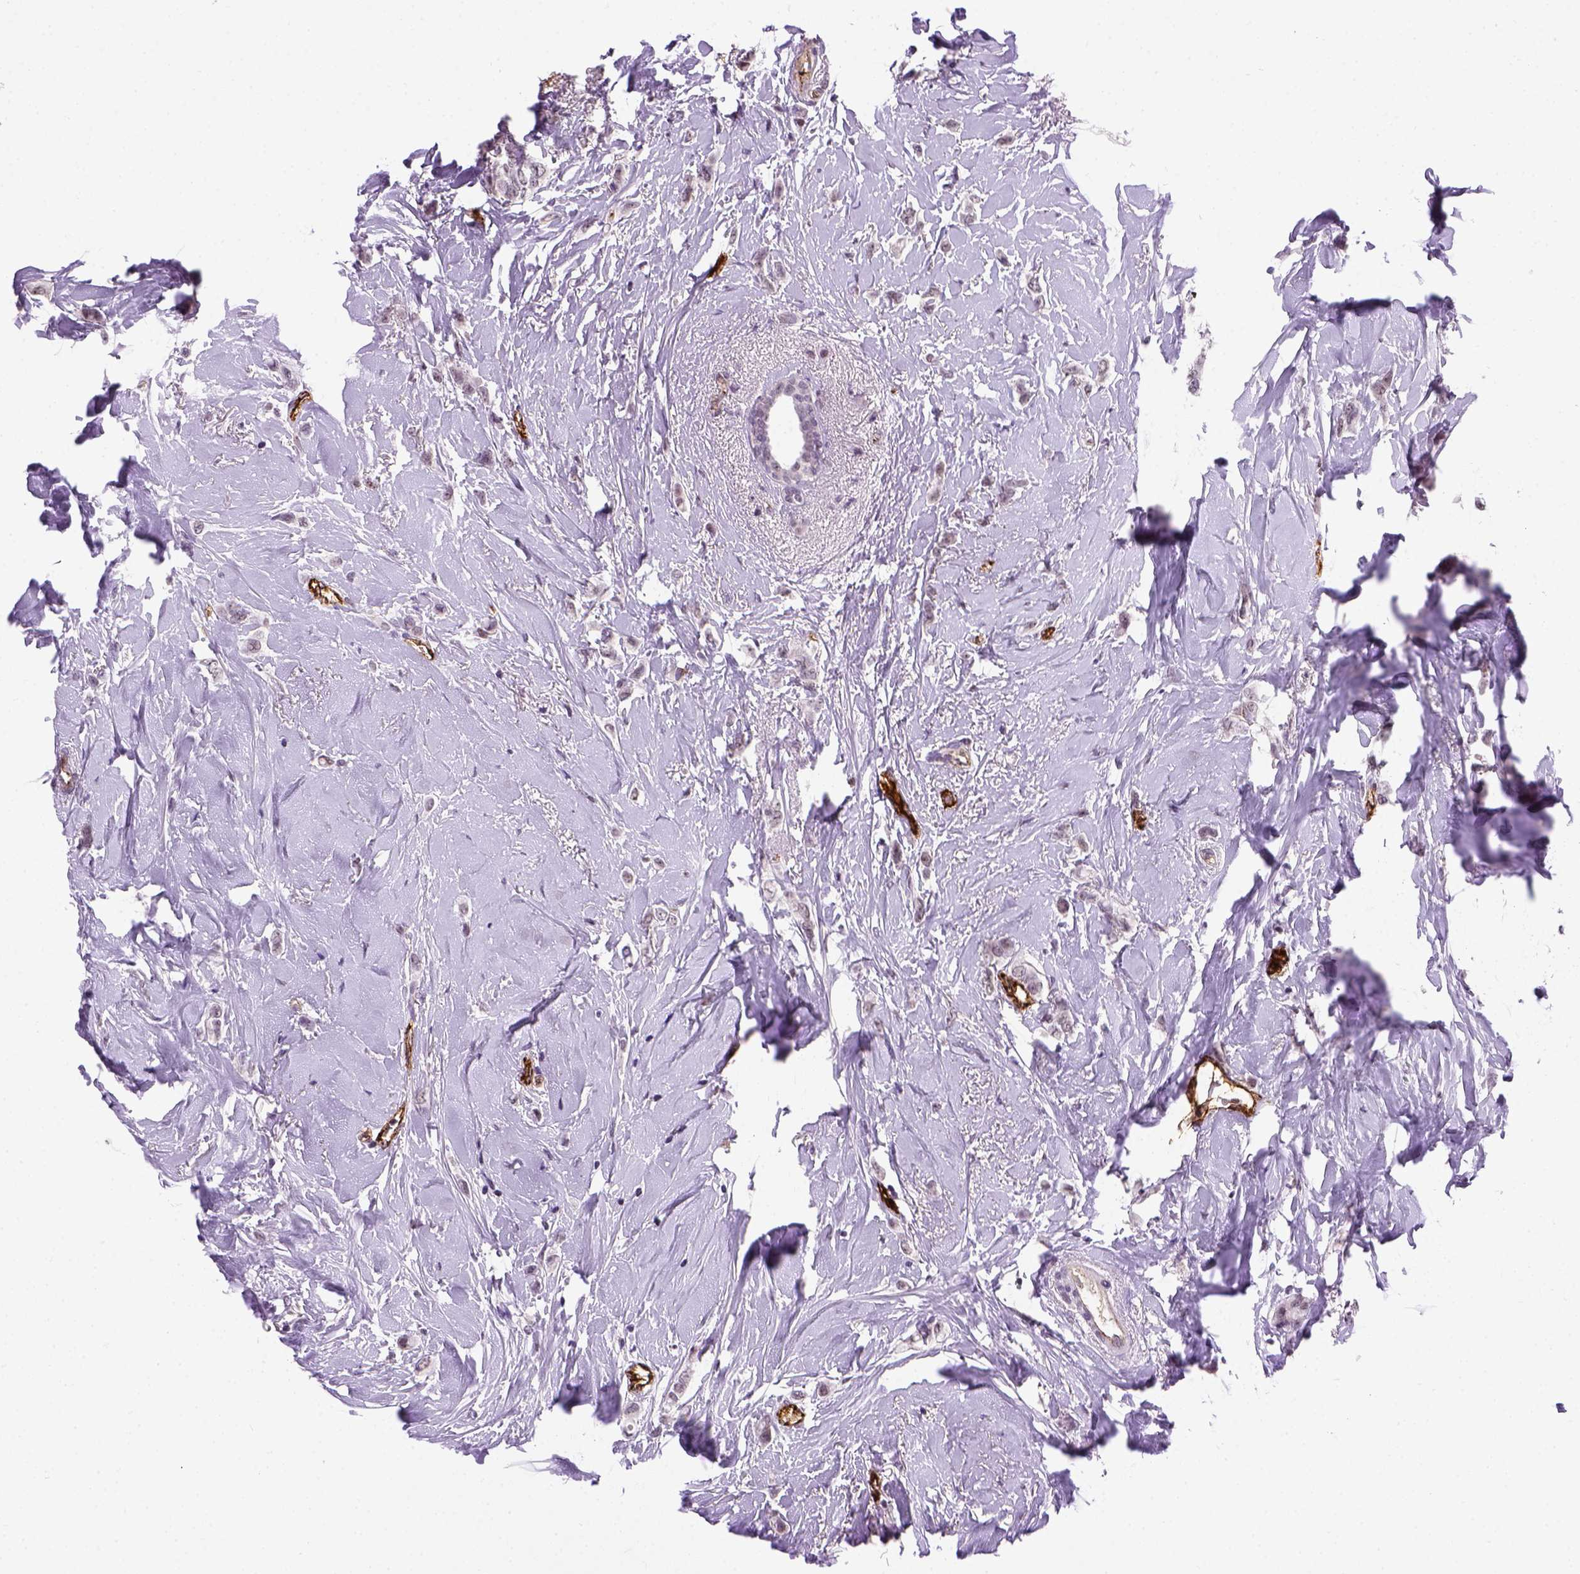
{"staining": {"intensity": "negative", "quantity": "none", "location": "none"}, "tissue": "breast cancer", "cell_type": "Tumor cells", "image_type": "cancer", "snomed": [{"axis": "morphology", "description": "Lobular carcinoma"}, {"axis": "topography", "description": "Breast"}], "caption": "Protein analysis of breast cancer exhibits no significant expression in tumor cells.", "gene": "VWF", "patient": {"sex": "female", "age": 66}}